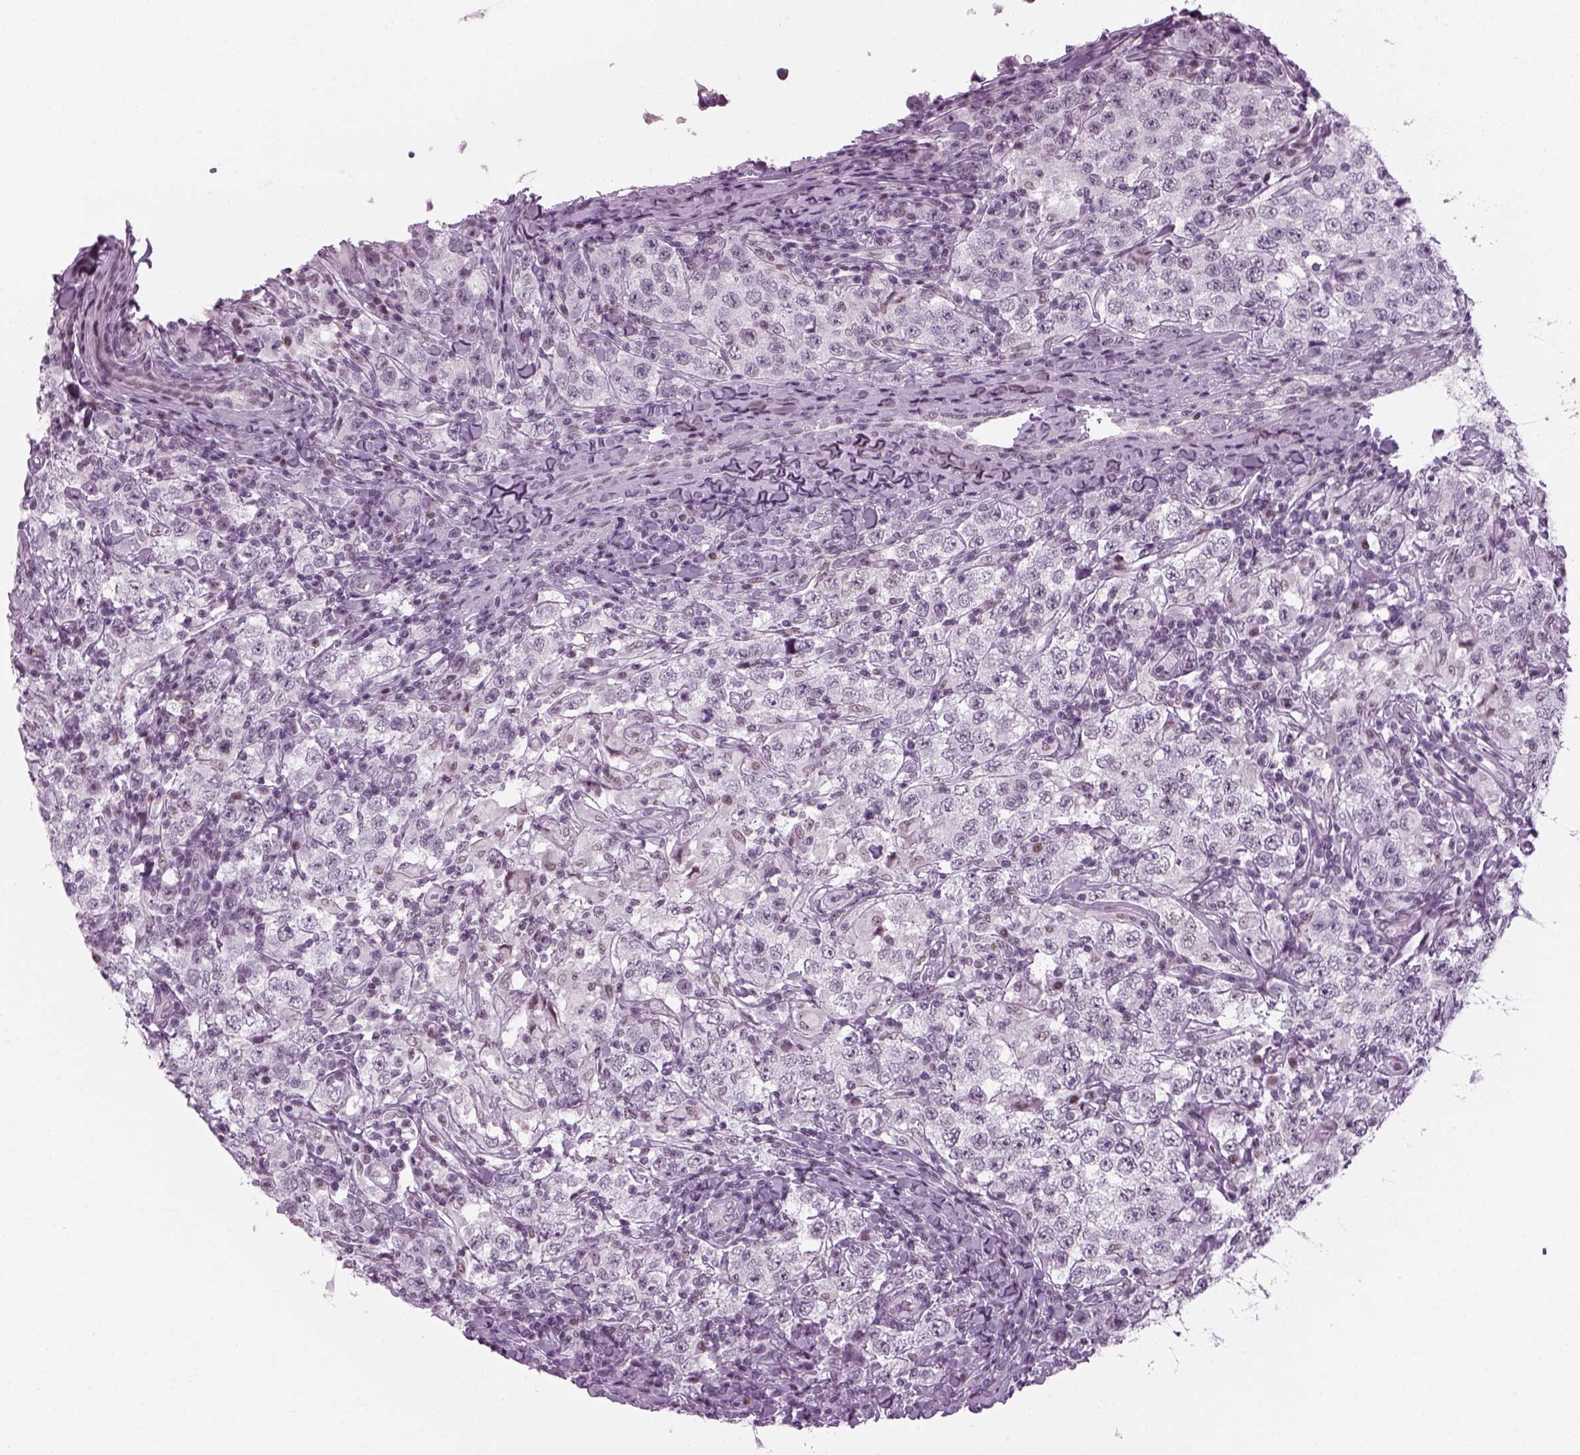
{"staining": {"intensity": "negative", "quantity": "none", "location": "none"}, "tissue": "testis cancer", "cell_type": "Tumor cells", "image_type": "cancer", "snomed": [{"axis": "morphology", "description": "Seminoma, NOS"}, {"axis": "morphology", "description": "Carcinoma, Embryonal, NOS"}, {"axis": "topography", "description": "Testis"}], "caption": "IHC of human testis cancer displays no positivity in tumor cells.", "gene": "KCNG2", "patient": {"sex": "male", "age": 41}}